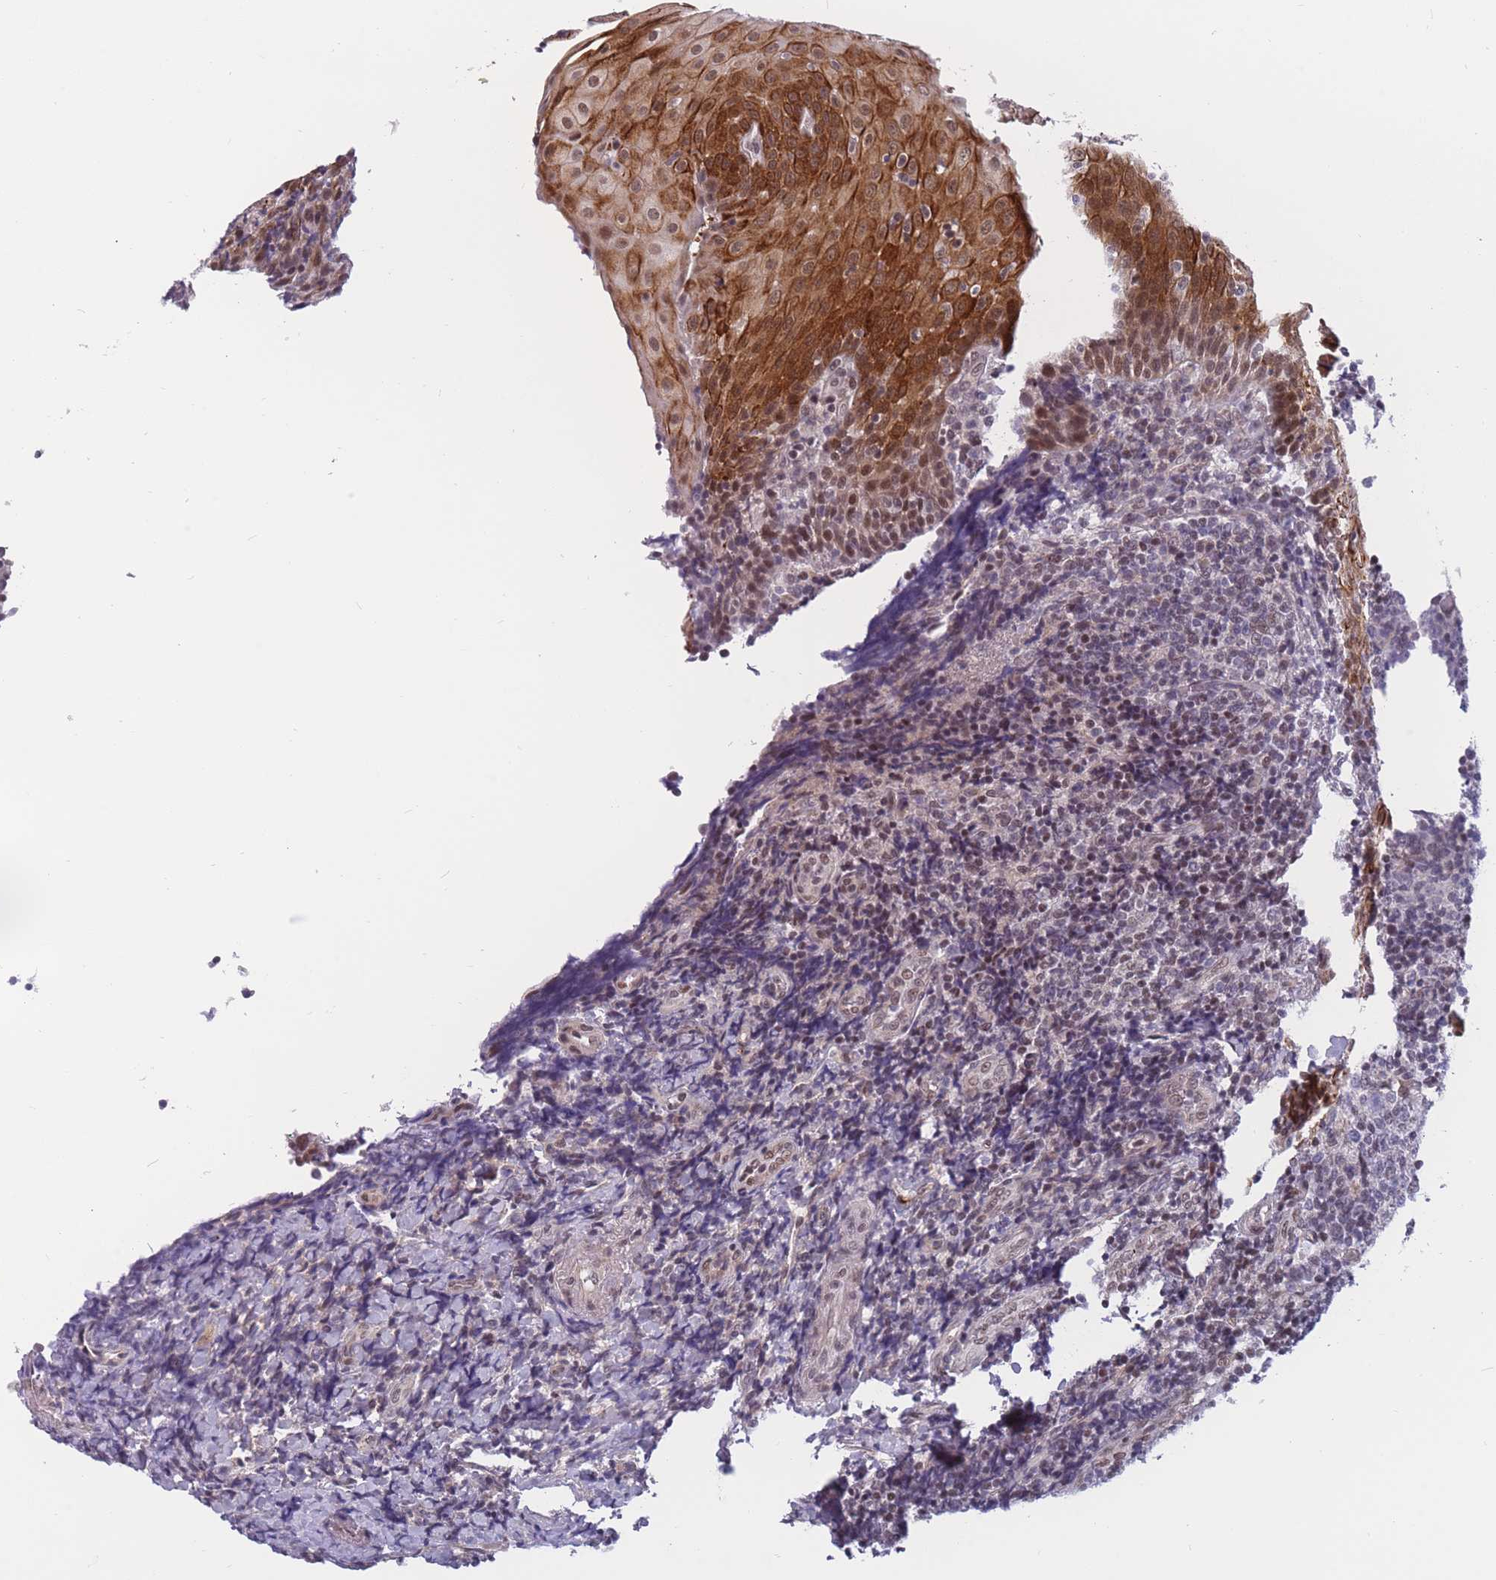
{"staining": {"intensity": "weak", "quantity": "<25%", "location": "nuclear"}, "tissue": "tonsil", "cell_type": "Germinal center cells", "image_type": "normal", "snomed": [{"axis": "morphology", "description": "Normal tissue, NOS"}, {"axis": "topography", "description": "Tonsil"}], "caption": "The IHC photomicrograph has no significant staining in germinal center cells of tonsil.", "gene": "BCL9L", "patient": {"sex": "female", "age": 19}}